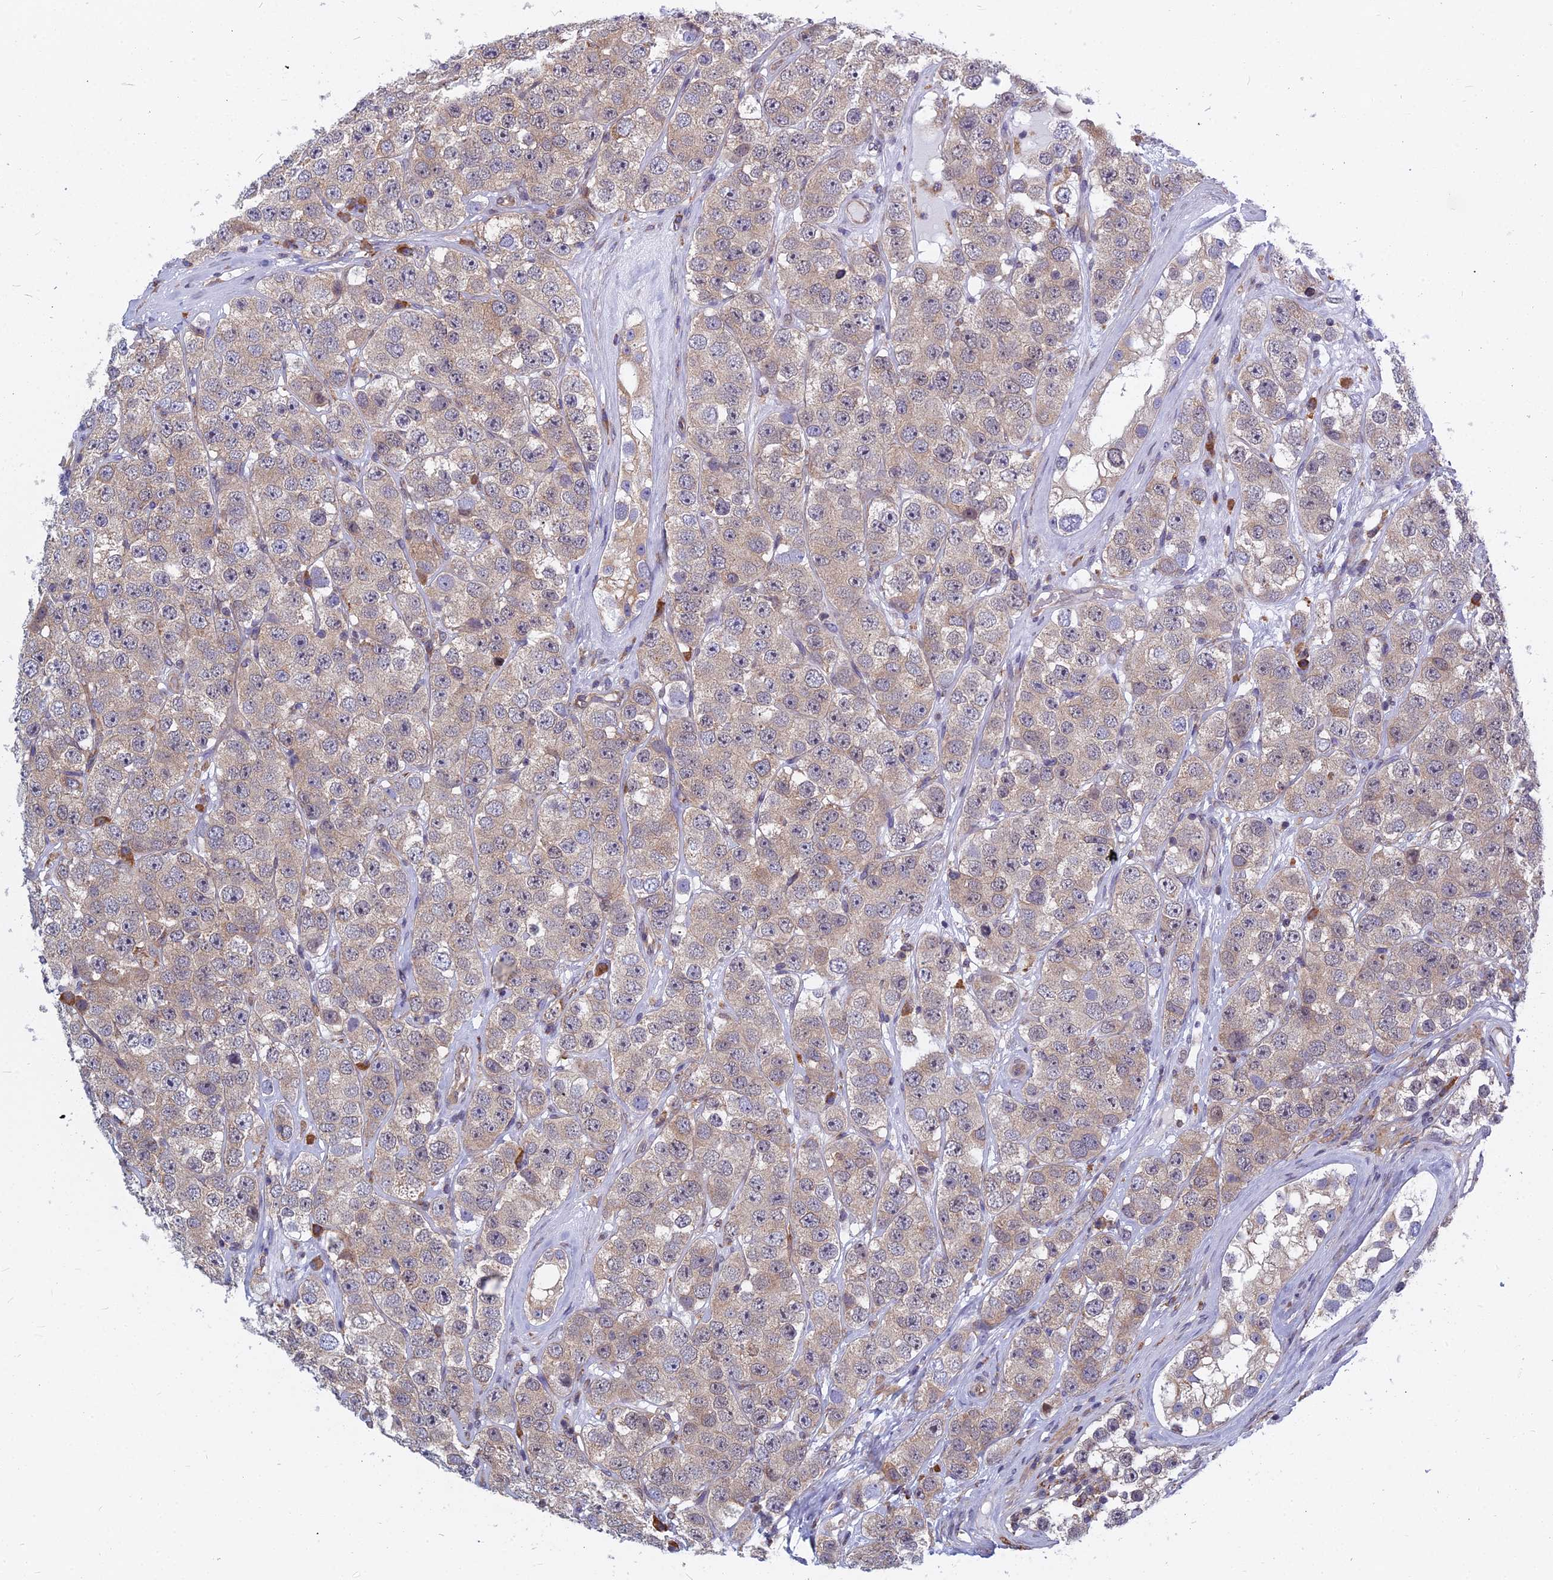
{"staining": {"intensity": "weak", "quantity": "25%-75%", "location": "cytoplasmic/membranous"}, "tissue": "testis cancer", "cell_type": "Tumor cells", "image_type": "cancer", "snomed": [{"axis": "morphology", "description": "Seminoma, NOS"}, {"axis": "topography", "description": "Testis"}], "caption": "Testis cancer was stained to show a protein in brown. There is low levels of weak cytoplasmic/membranous positivity in approximately 25%-75% of tumor cells.", "gene": "KIAA1143", "patient": {"sex": "male", "age": 28}}